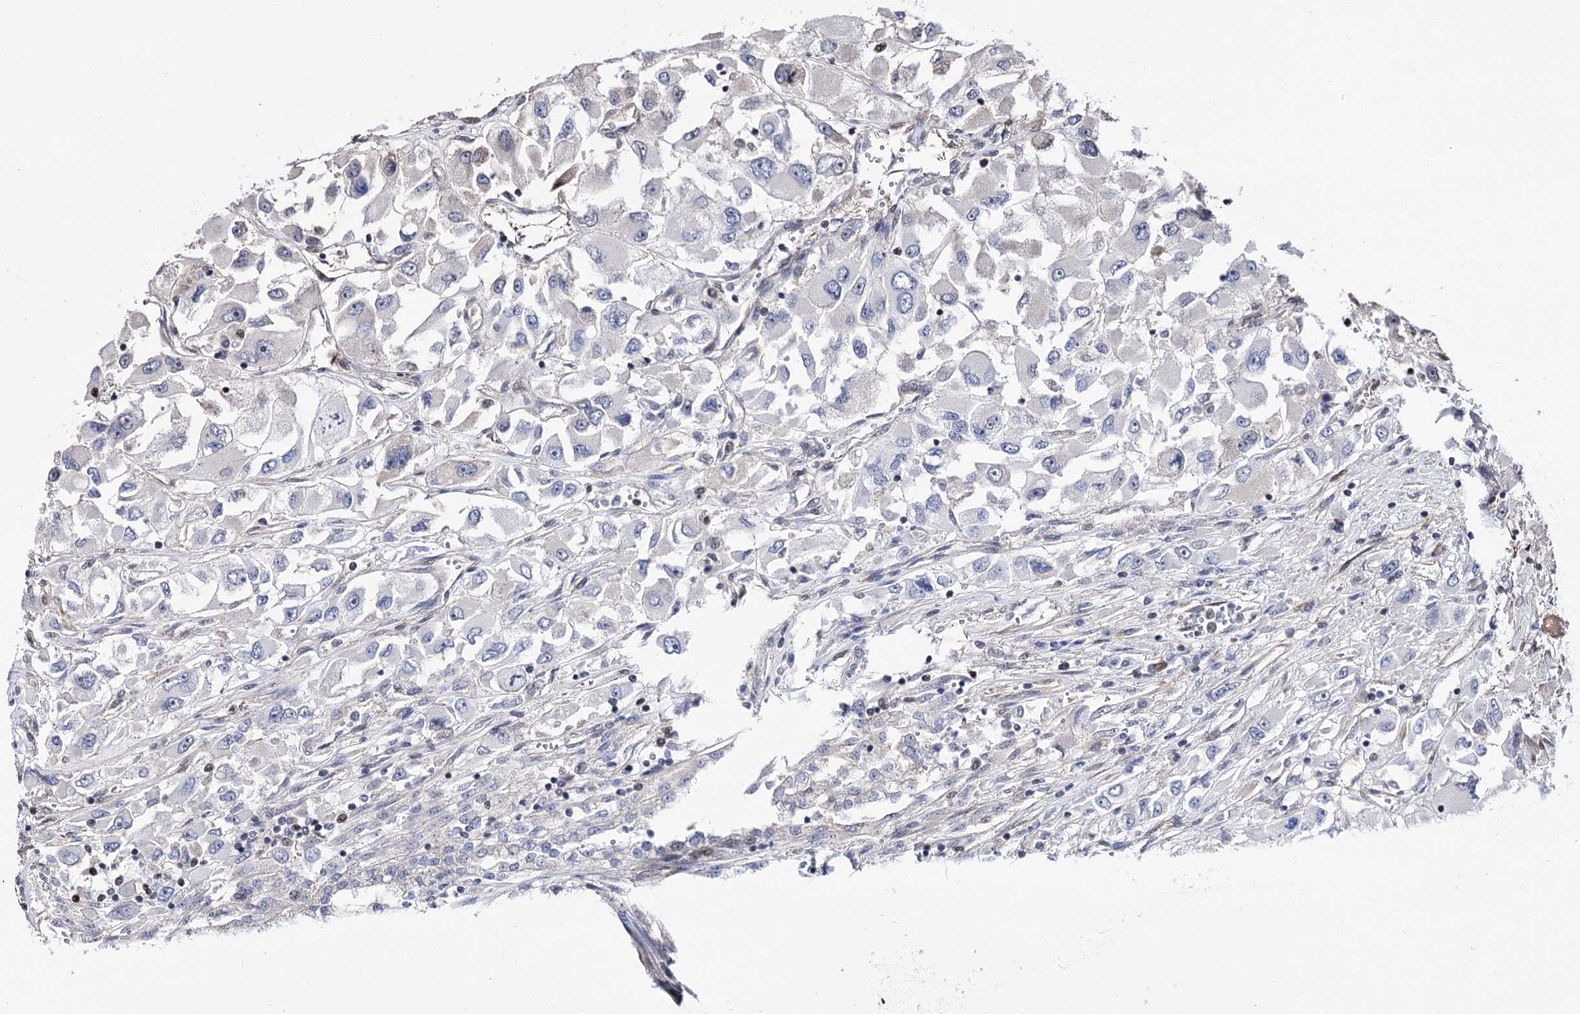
{"staining": {"intensity": "negative", "quantity": "none", "location": "none"}, "tissue": "renal cancer", "cell_type": "Tumor cells", "image_type": "cancer", "snomed": [{"axis": "morphology", "description": "Adenocarcinoma, NOS"}, {"axis": "topography", "description": "Kidney"}], "caption": "Immunohistochemical staining of human renal cancer demonstrates no significant staining in tumor cells. (DAB (3,3'-diaminobenzidine) immunohistochemistry with hematoxylin counter stain).", "gene": "CHMP7", "patient": {"sex": "female", "age": 52}}